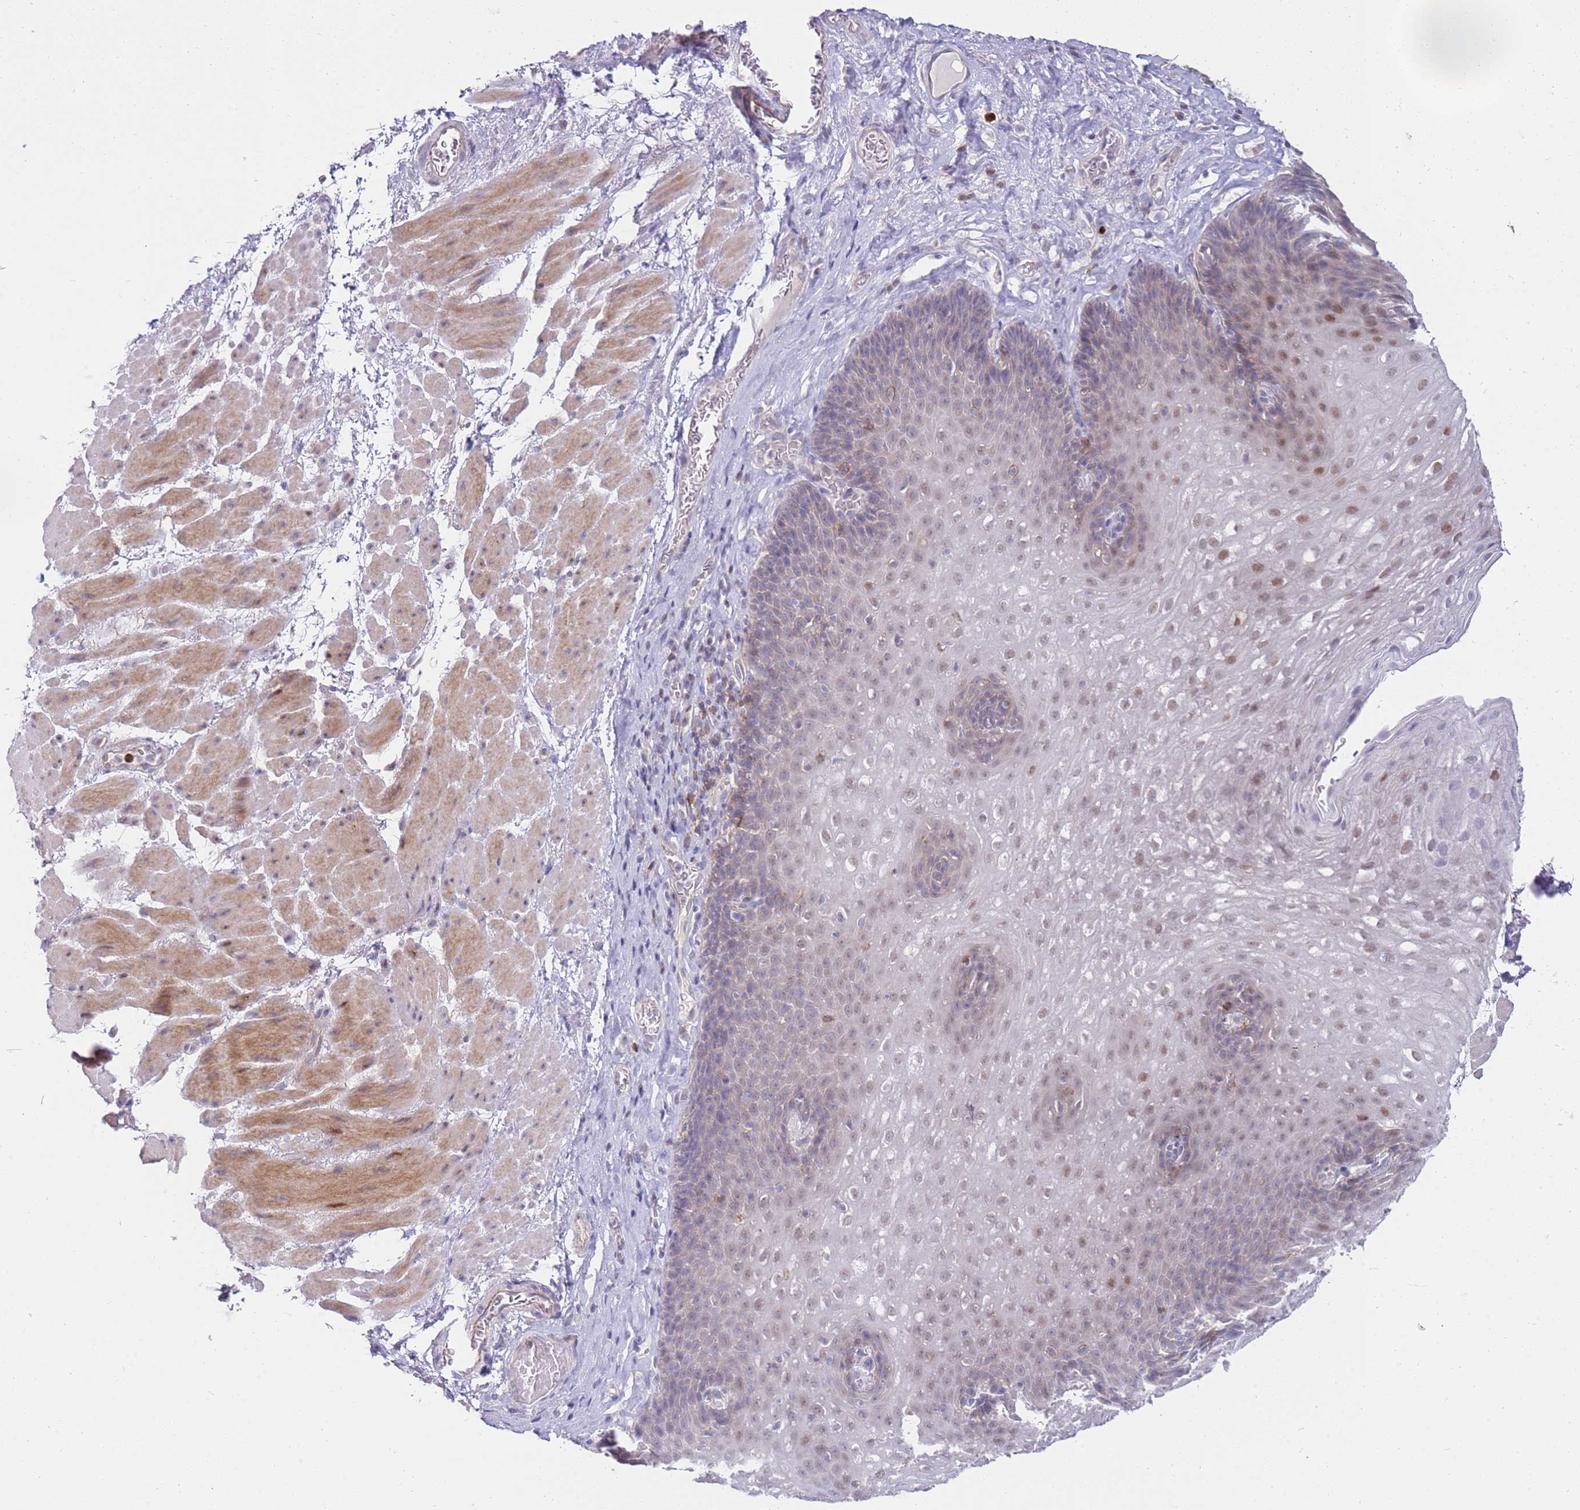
{"staining": {"intensity": "weak", "quantity": "<25%", "location": "nuclear"}, "tissue": "esophagus", "cell_type": "Squamous epithelial cells", "image_type": "normal", "snomed": [{"axis": "morphology", "description": "Normal tissue, NOS"}, {"axis": "topography", "description": "Esophagus"}], "caption": "IHC of normal human esophagus exhibits no staining in squamous epithelial cells. (DAB (3,3'-diaminobenzidine) immunohistochemistry with hematoxylin counter stain).", "gene": "STK25", "patient": {"sex": "female", "age": 66}}